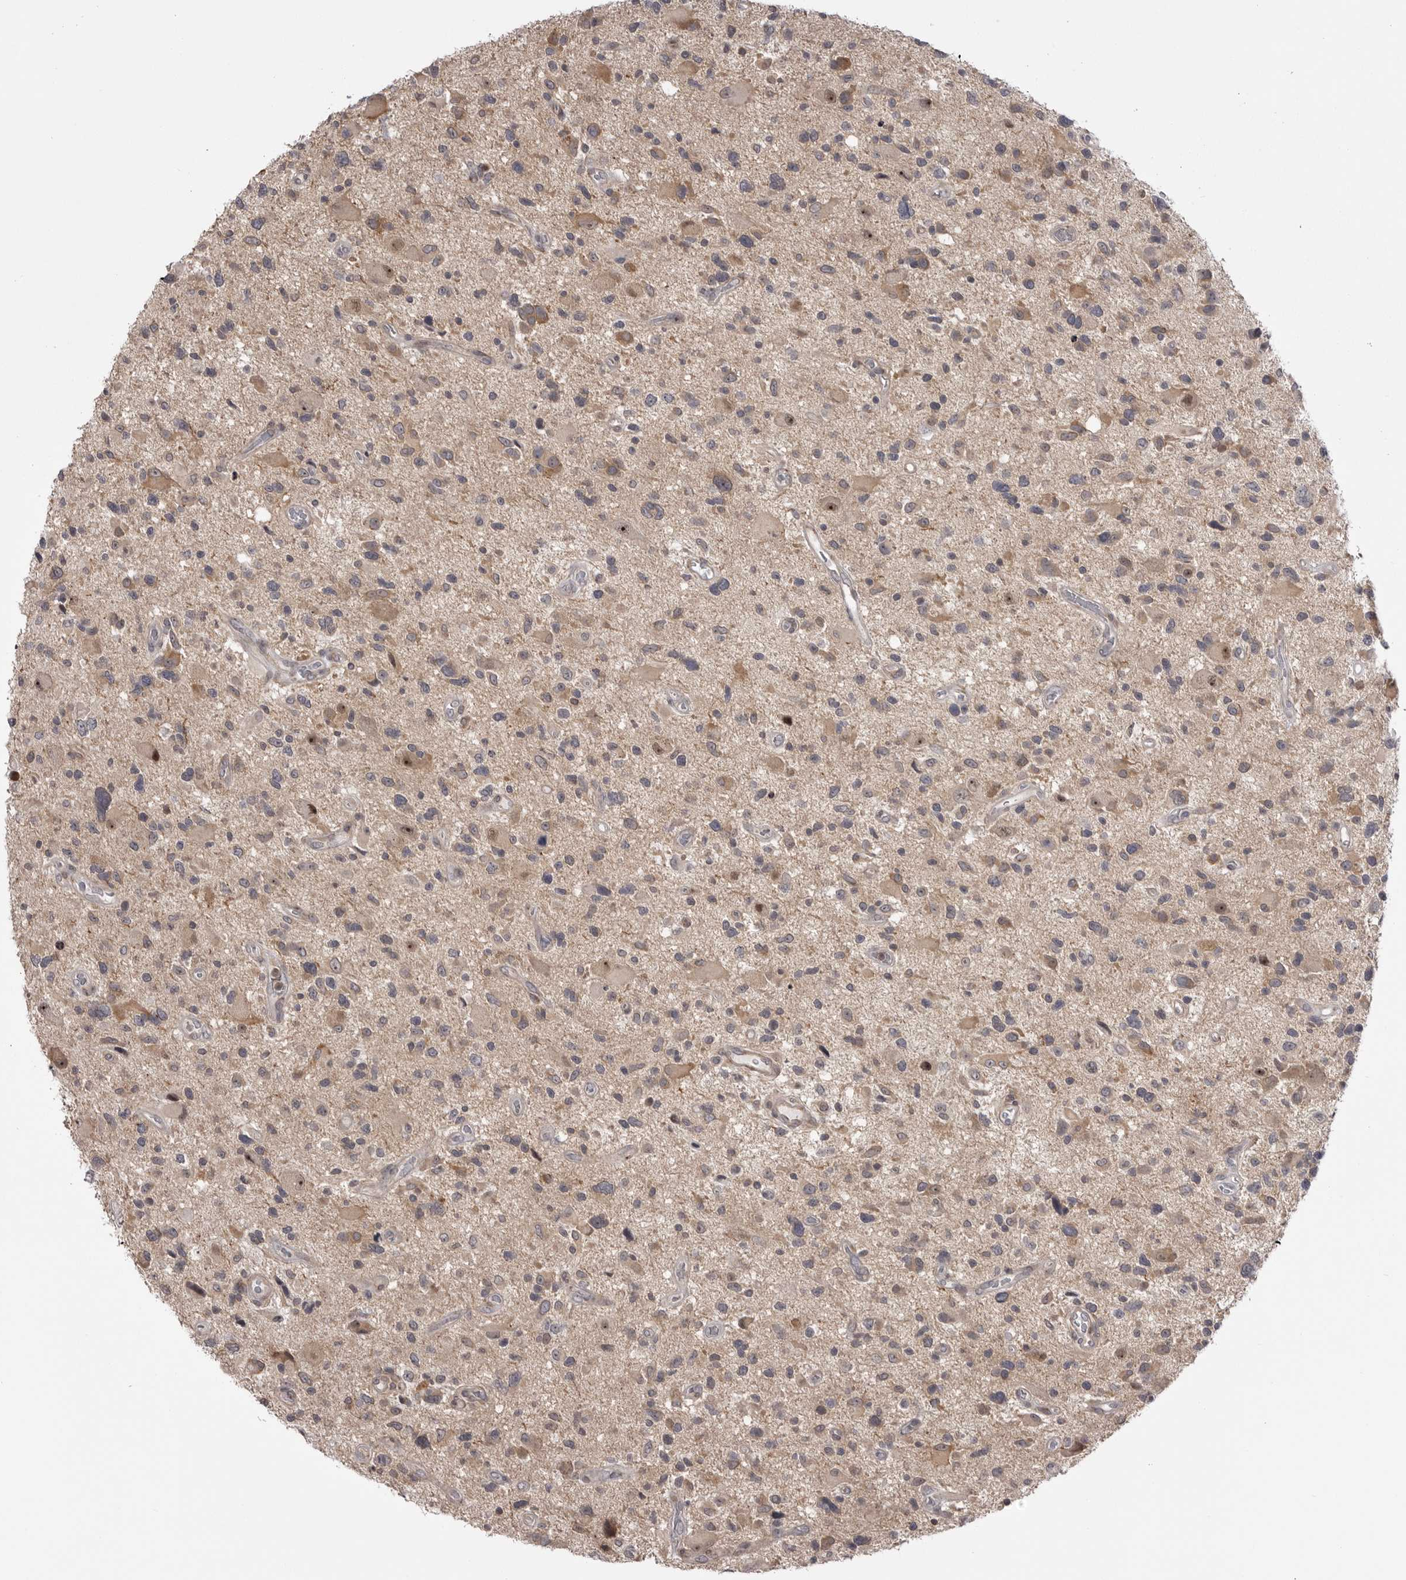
{"staining": {"intensity": "weak", "quantity": "<25%", "location": "cytoplasmic/membranous"}, "tissue": "glioma", "cell_type": "Tumor cells", "image_type": "cancer", "snomed": [{"axis": "morphology", "description": "Glioma, malignant, High grade"}, {"axis": "topography", "description": "Brain"}], "caption": "This is an immunohistochemistry (IHC) histopathology image of human malignant glioma (high-grade). There is no positivity in tumor cells.", "gene": "PTK2B", "patient": {"sex": "male", "age": 33}}